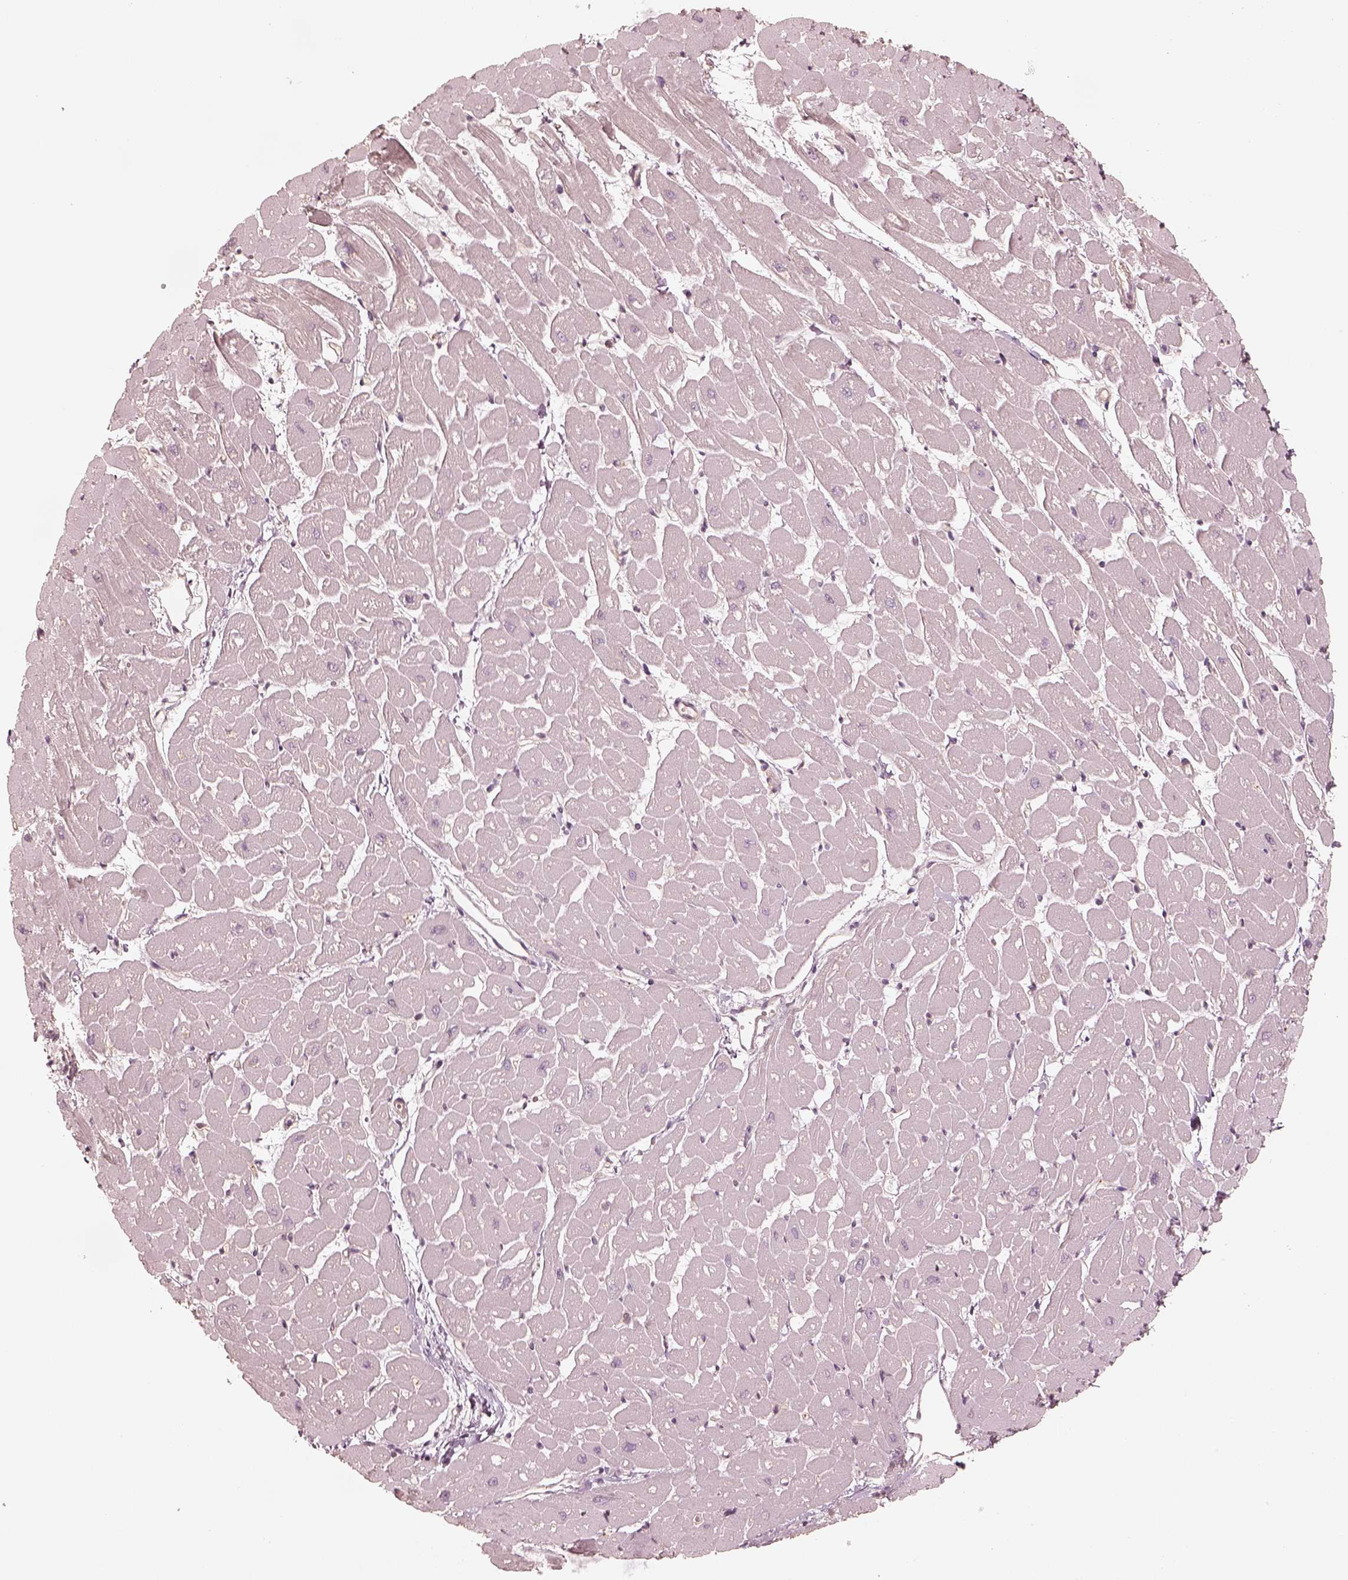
{"staining": {"intensity": "negative", "quantity": "none", "location": "none"}, "tissue": "heart muscle", "cell_type": "Cardiomyocytes", "image_type": "normal", "snomed": [{"axis": "morphology", "description": "Normal tissue, NOS"}, {"axis": "topography", "description": "Heart"}], "caption": "Immunohistochemistry (IHC) micrograph of normal heart muscle stained for a protein (brown), which shows no expression in cardiomyocytes.", "gene": "KIF5C", "patient": {"sex": "male", "age": 57}}